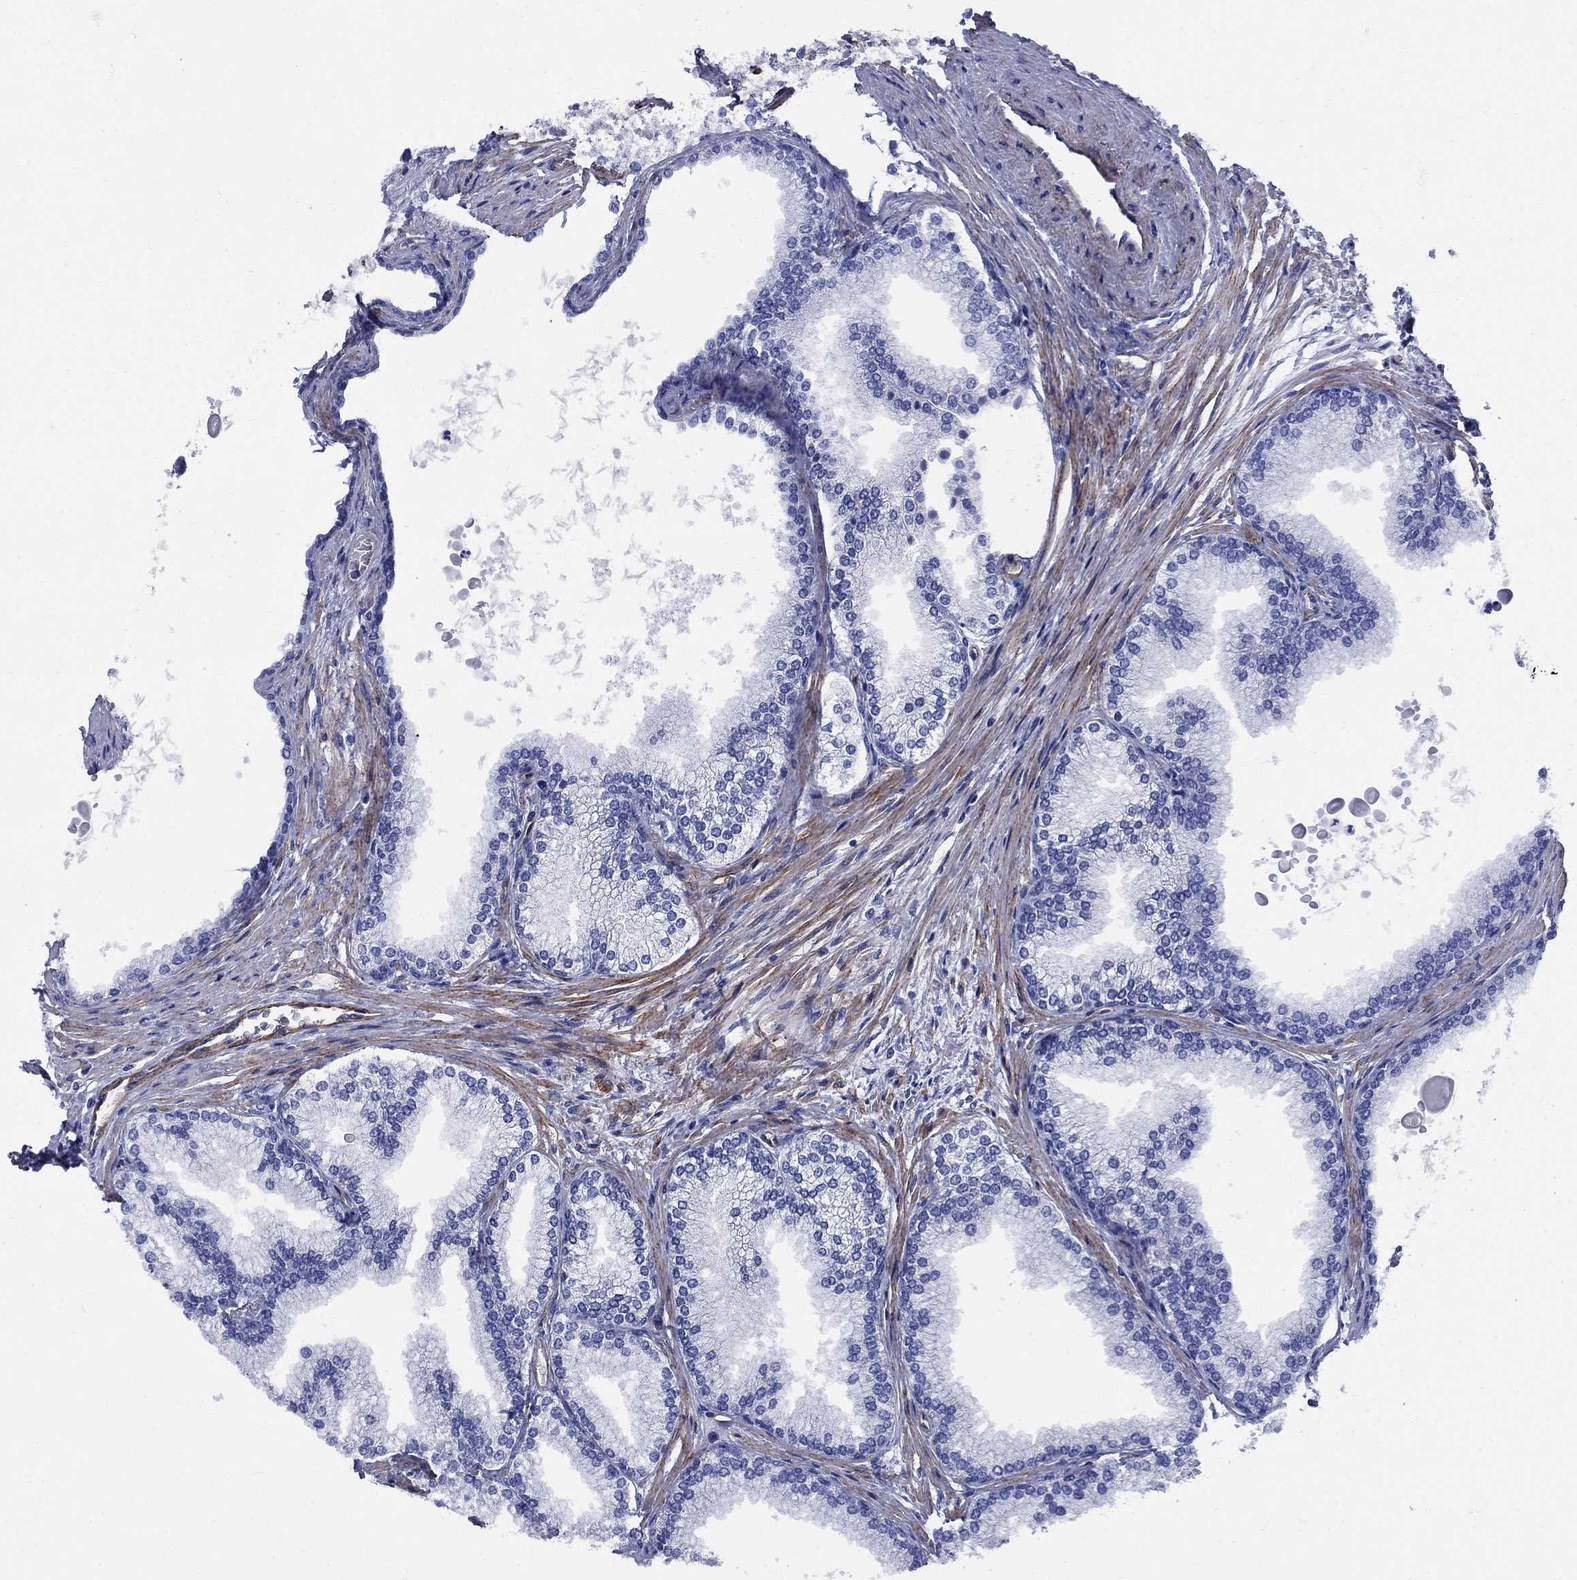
{"staining": {"intensity": "negative", "quantity": "none", "location": "none"}, "tissue": "prostate", "cell_type": "Glandular cells", "image_type": "normal", "snomed": [{"axis": "morphology", "description": "Normal tissue, NOS"}, {"axis": "topography", "description": "Prostate"}], "caption": "IHC photomicrograph of normal human prostate stained for a protein (brown), which shows no positivity in glandular cells.", "gene": "VTN", "patient": {"sex": "male", "age": 72}}